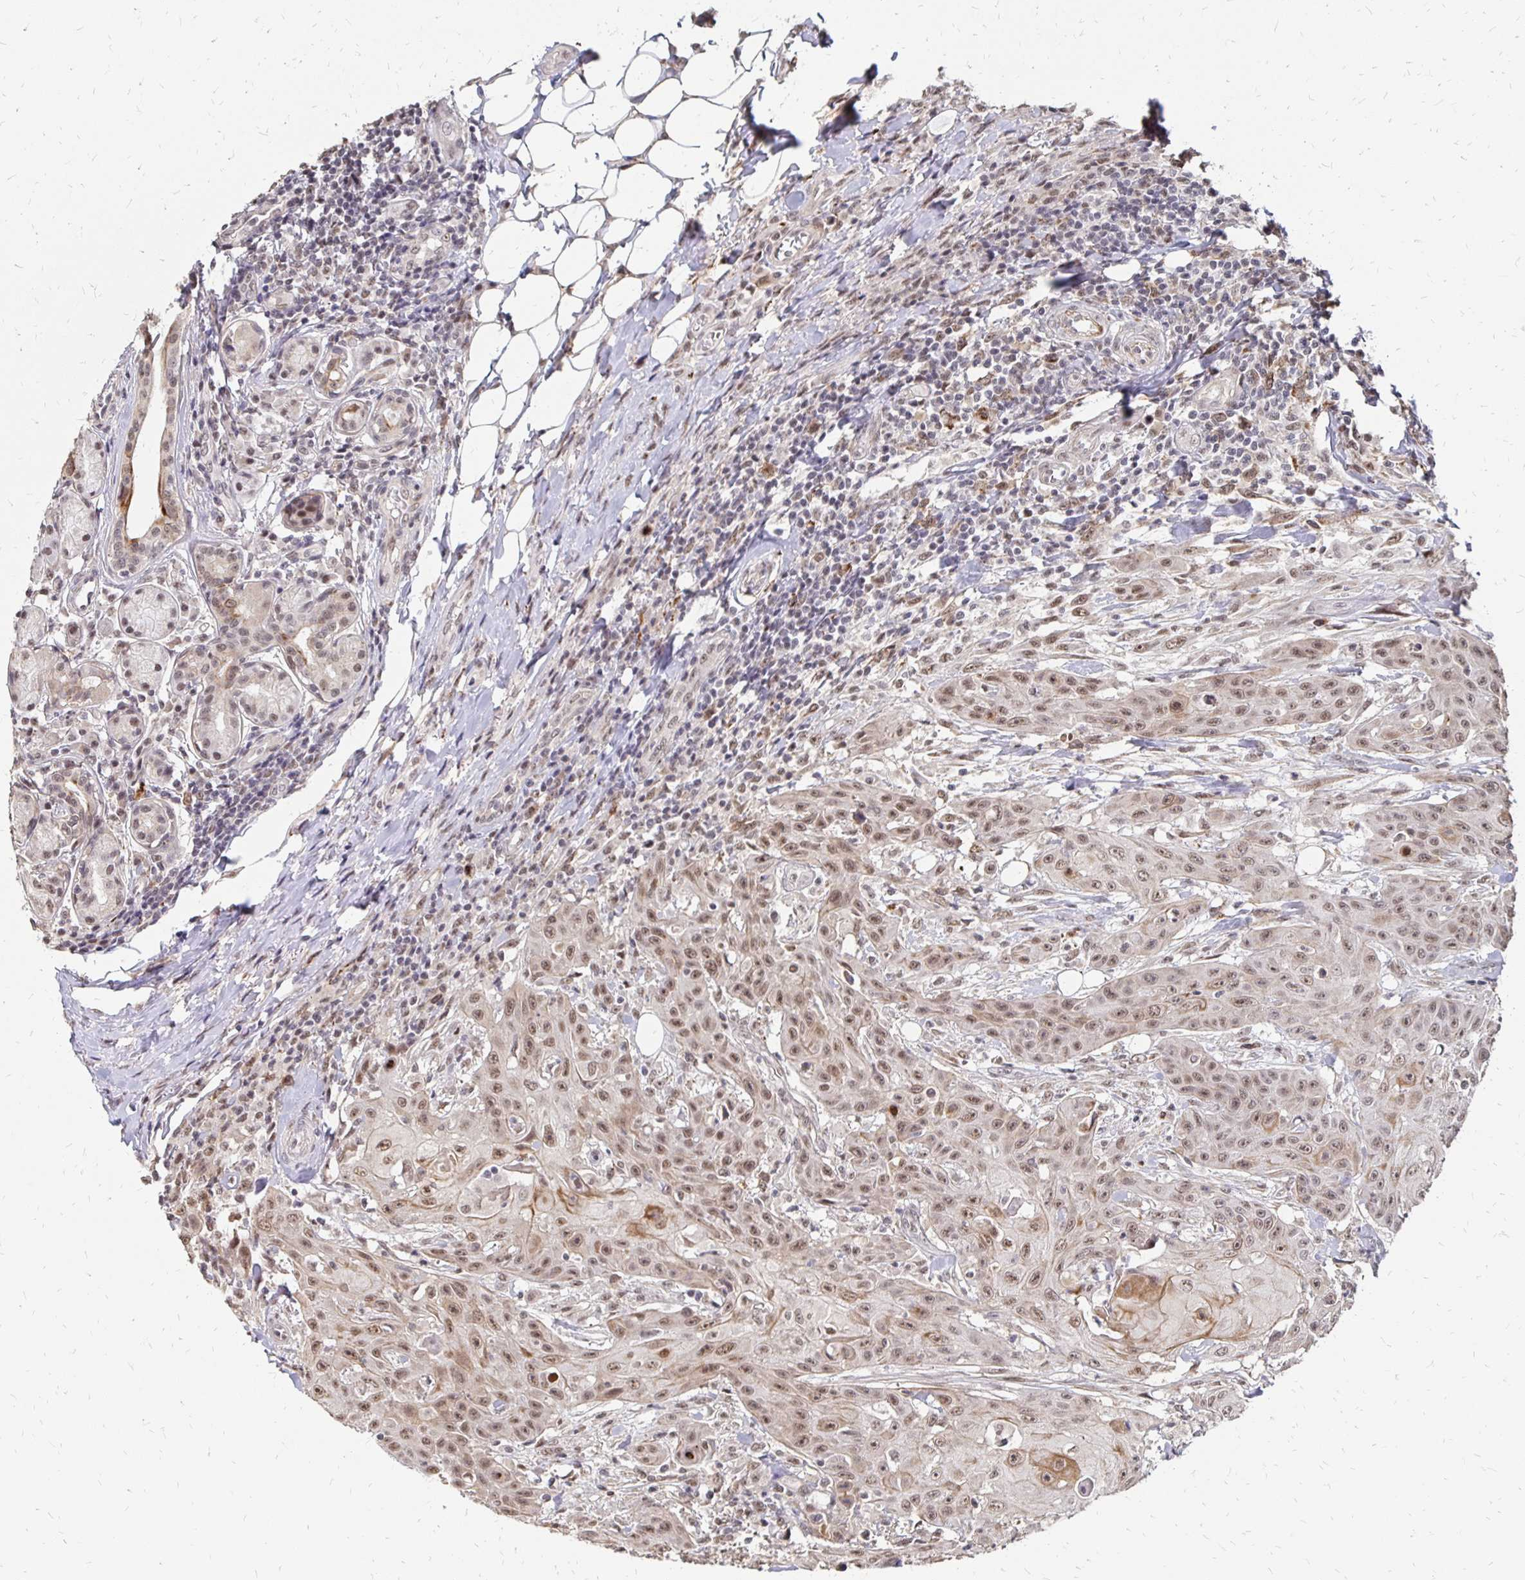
{"staining": {"intensity": "moderate", "quantity": ">75%", "location": "cytoplasmic/membranous,nuclear"}, "tissue": "head and neck cancer", "cell_type": "Tumor cells", "image_type": "cancer", "snomed": [{"axis": "morphology", "description": "Normal tissue, NOS"}, {"axis": "morphology", "description": "Squamous cell carcinoma, NOS"}, {"axis": "topography", "description": "Oral tissue"}, {"axis": "topography", "description": "Head-Neck"}], "caption": "Immunohistochemistry image of human head and neck squamous cell carcinoma stained for a protein (brown), which displays medium levels of moderate cytoplasmic/membranous and nuclear staining in approximately >75% of tumor cells.", "gene": "CLASRP", "patient": {"sex": "female", "age": 55}}